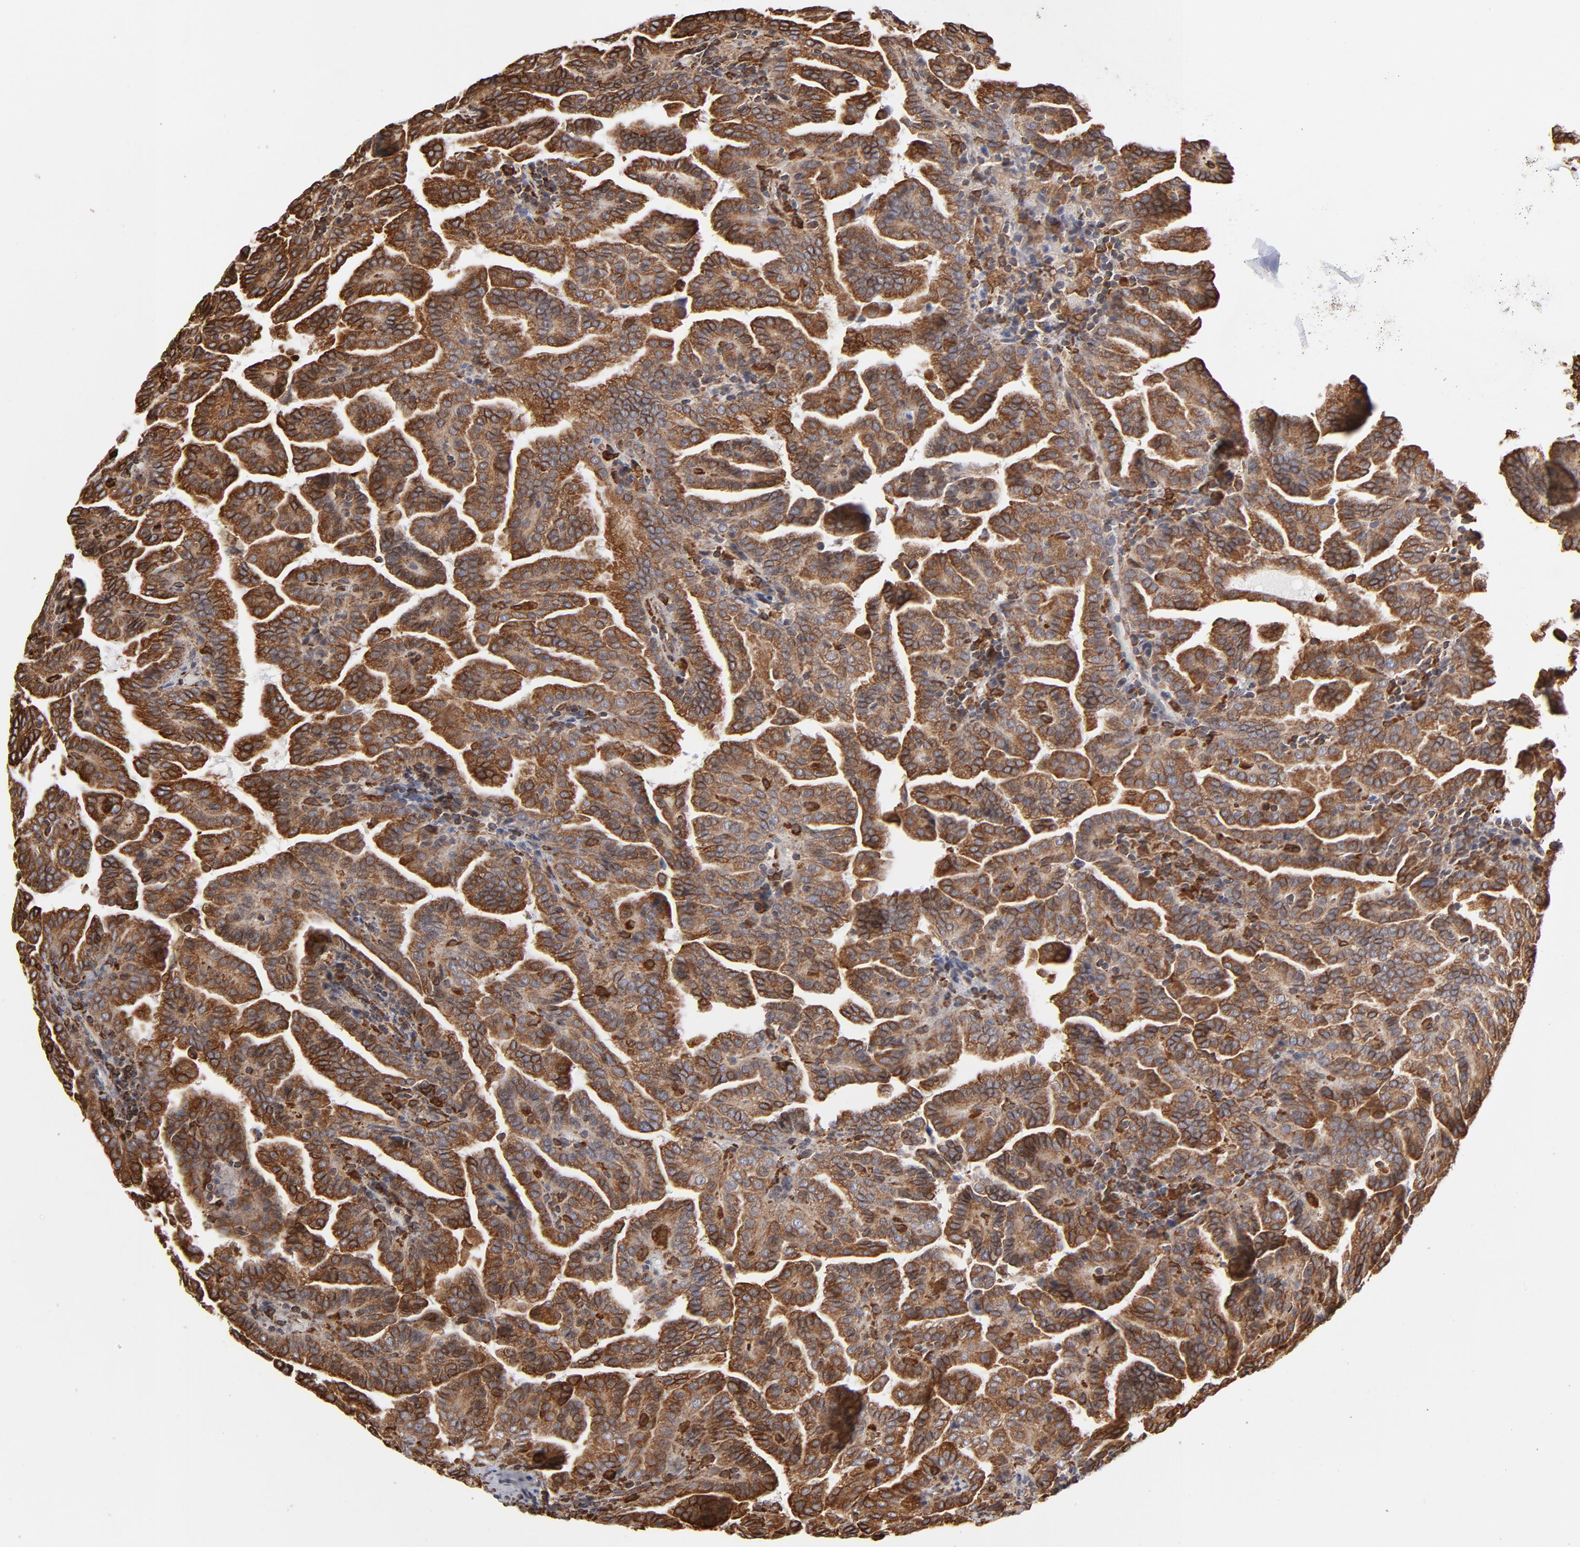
{"staining": {"intensity": "strong", "quantity": ">75%", "location": "cytoplasmic/membranous"}, "tissue": "renal cancer", "cell_type": "Tumor cells", "image_type": "cancer", "snomed": [{"axis": "morphology", "description": "Adenocarcinoma, NOS"}, {"axis": "topography", "description": "Kidney"}], "caption": "Brown immunohistochemical staining in adenocarcinoma (renal) demonstrates strong cytoplasmic/membranous staining in about >75% of tumor cells. The staining is performed using DAB brown chromogen to label protein expression. The nuclei are counter-stained blue using hematoxylin.", "gene": "CANX", "patient": {"sex": "male", "age": 61}}